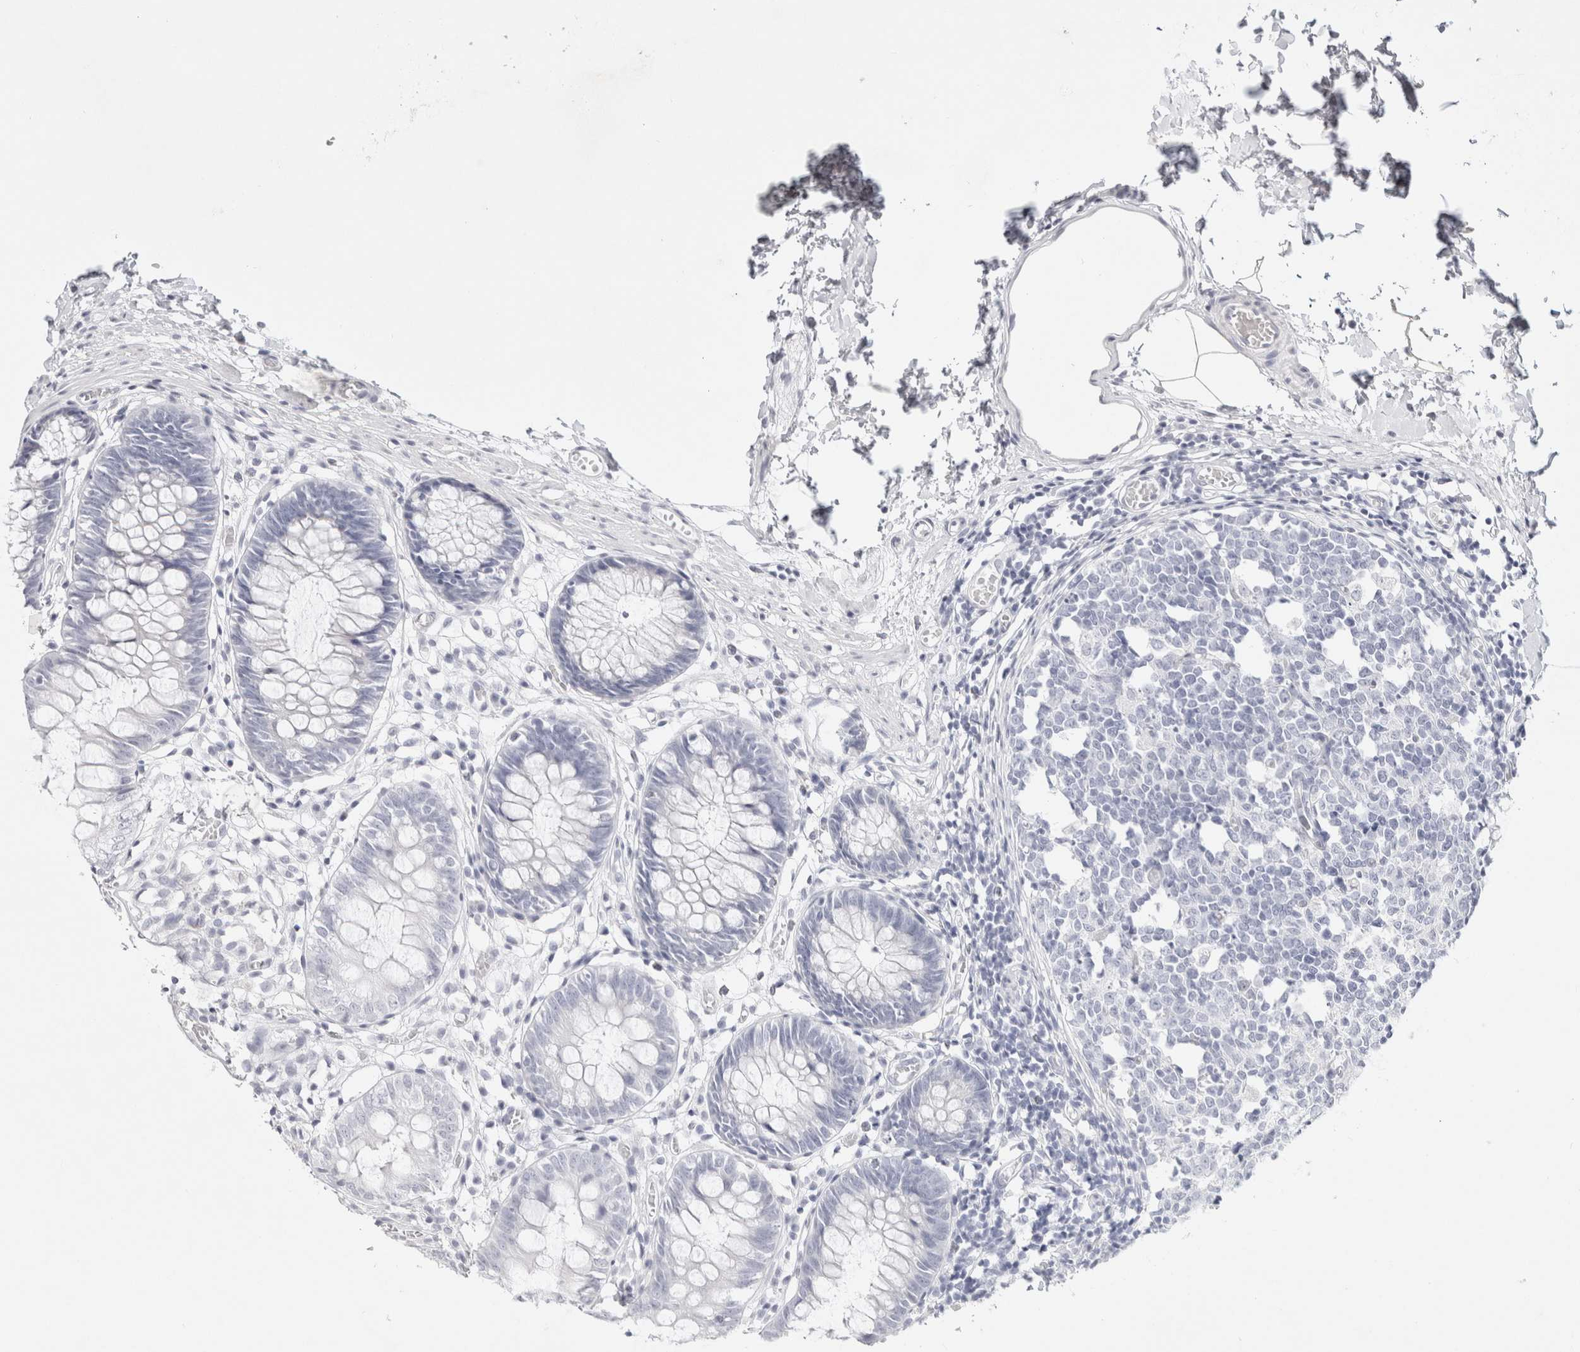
{"staining": {"intensity": "negative", "quantity": "none", "location": "none"}, "tissue": "colon", "cell_type": "Endothelial cells", "image_type": "normal", "snomed": [{"axis": "morphology", "description": "Normal tissue, NOS"}, {"axis": "topography", "description": "Colon"}], "caption": "A high-resolution image shows immunohistochemistry staining of normal colon, which exhibits no significant expression in endothelial cells.", "gene": "GARIN1A", "patient": {"sex": "male", "age": 14}}